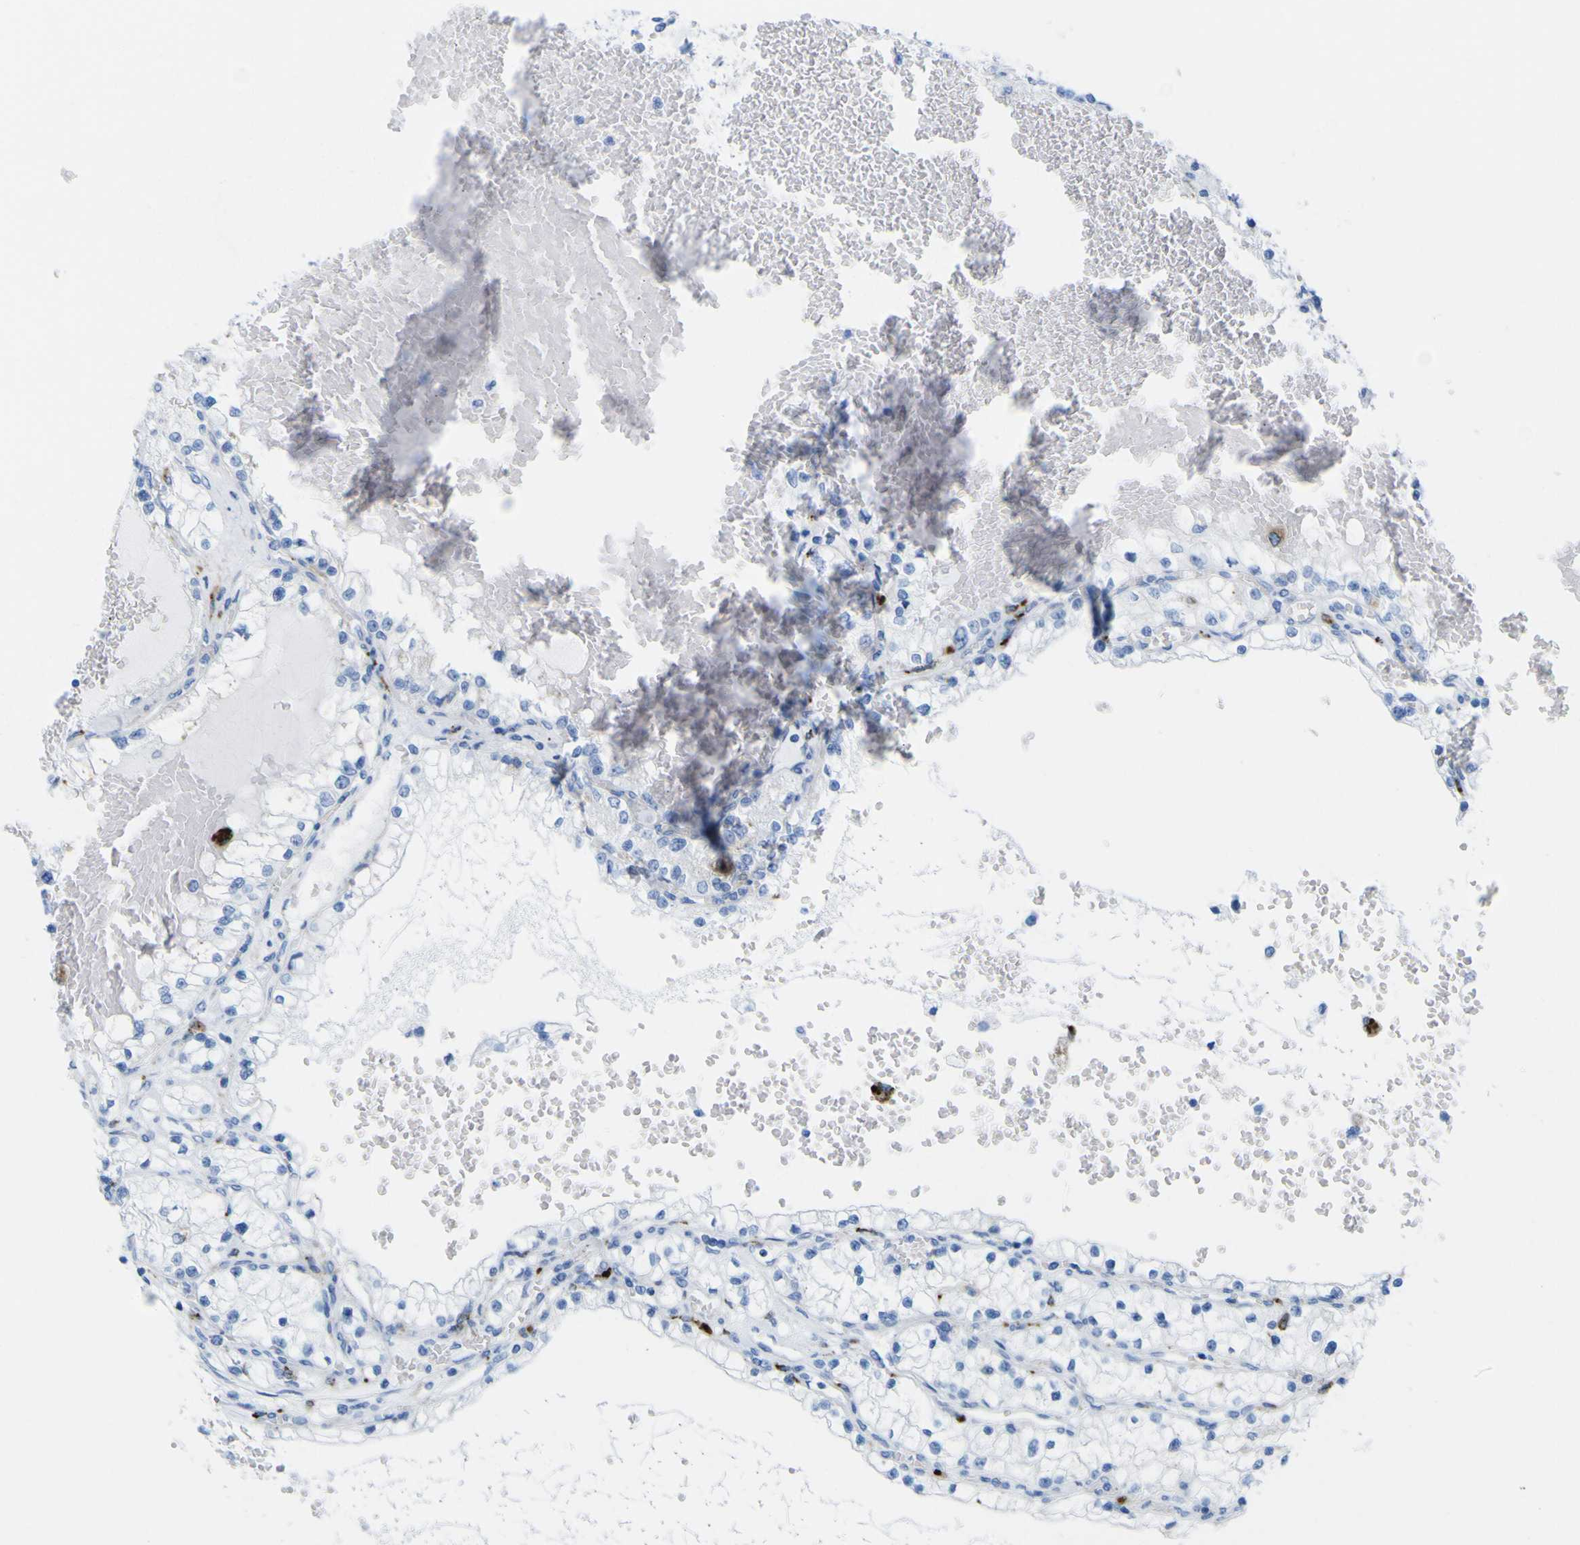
{"staining": {"intensity": "negative", "quantity": "none", "location": "none"}, "tissue": "renal cancer", "cell_type": "Tumor cells", "image_type": "cancer", "snomed": [{"axis": "morphology", "description": "Adenocarcinoma, NOS"}, {"axis": "topography", "description": "Kidney"}], "caption": "The image reveals no staining of tumor cells in renal cancer (adenocarcinoma). (Brightfield microscopy of DAB immunohistochemistry at high magnification).", "gene": "PLD3", "patient": {"sex": "male", "age": 68}}